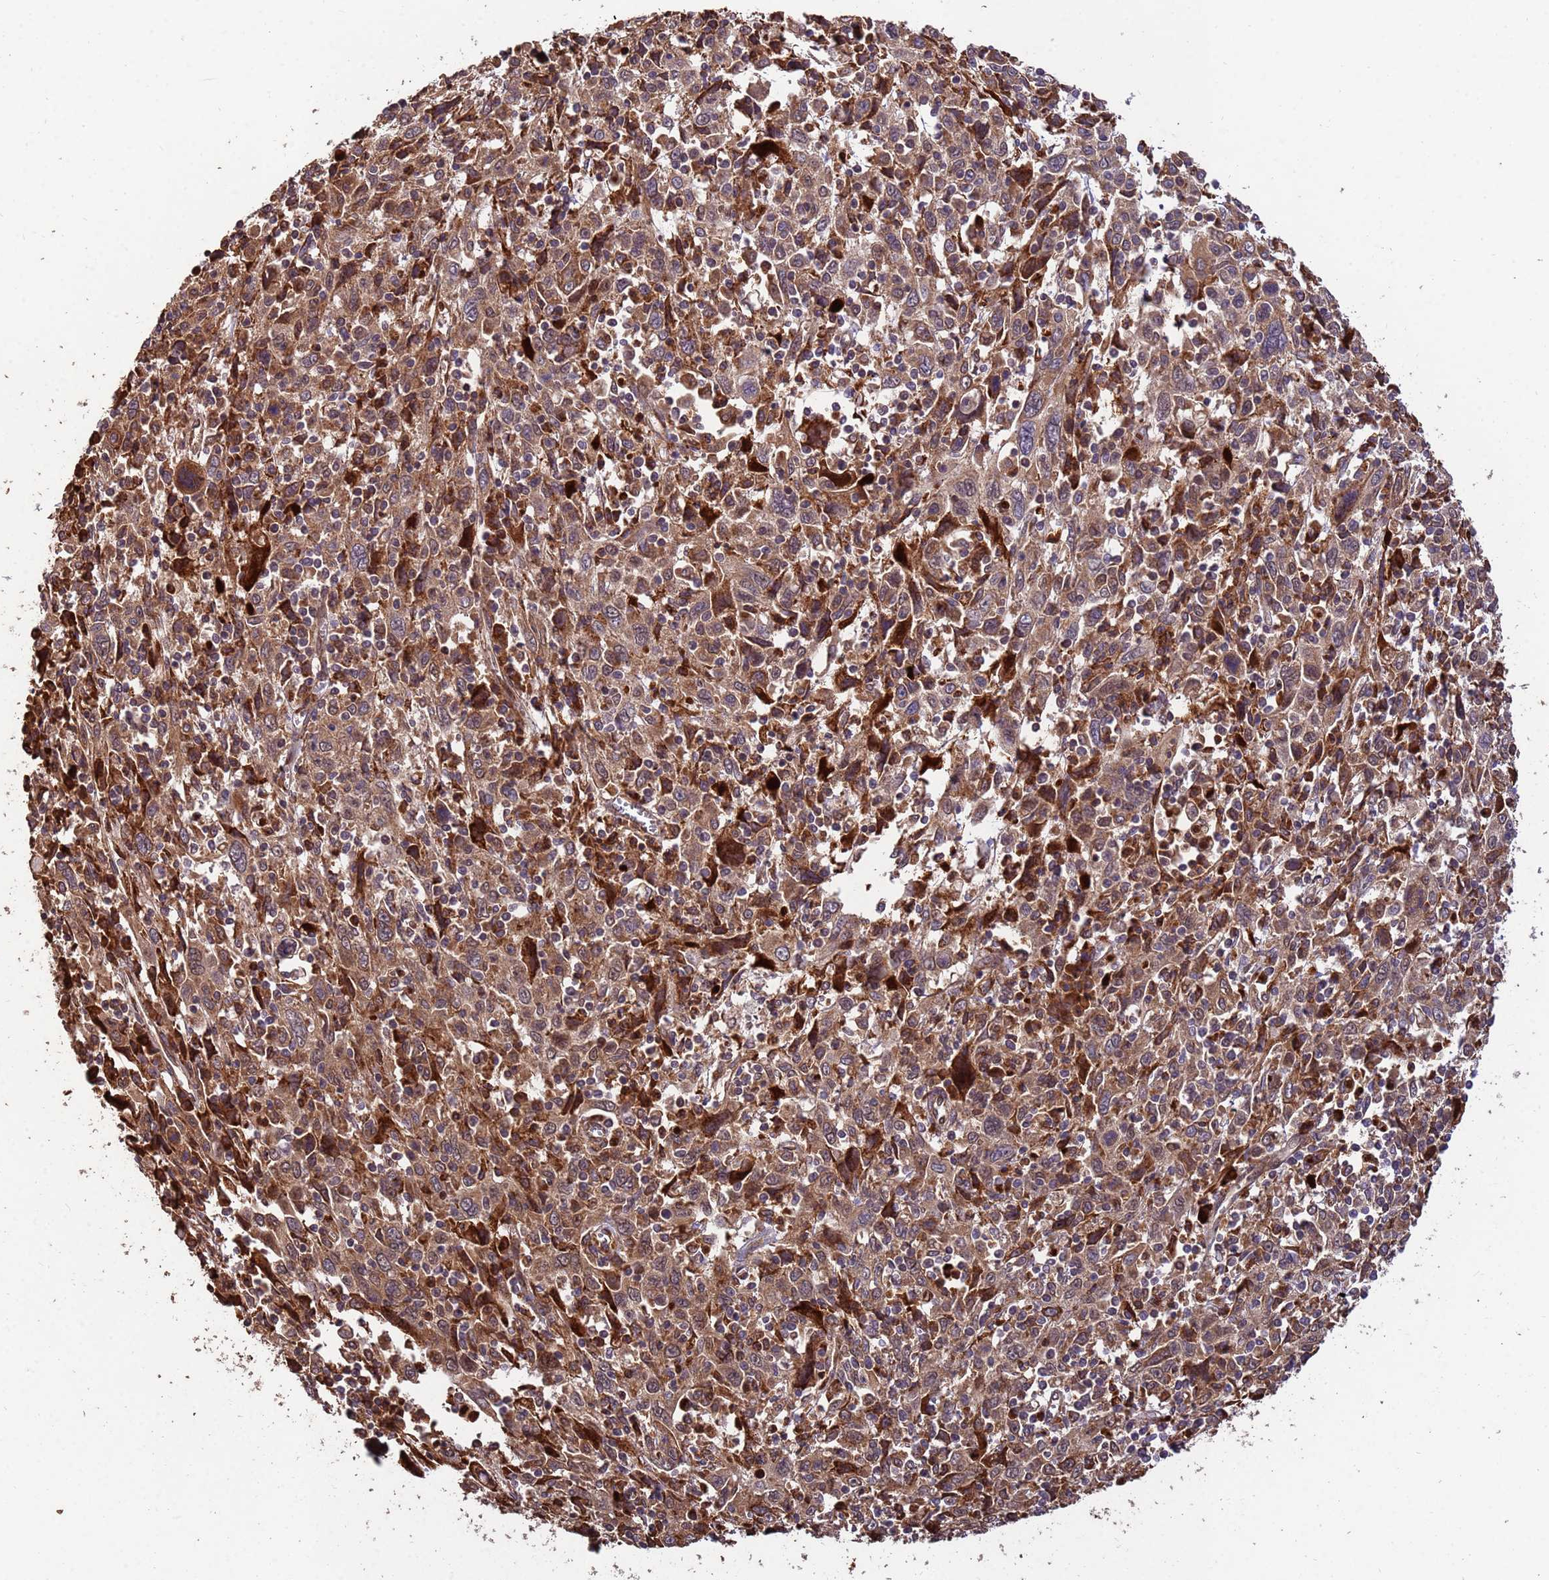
{"staining": {"intensity": "moderate", "quantity": ">75%", "location": "cytoplasmic/membranous"}, "tissue": "cervical cancer", "cell_type": "Tumor cells", "image_type": "cancer", "snomed": [{"axis": "morphology", "description": "Squamous cell carcinoma, NOS"}, {"axis": "topography", "description": "Cervix"}], "caption": "DAB immunohistochemical staining of squamous cell carcinoma (cervical) shows moderate cytoplasmic/membranous protein expression in about >75% of tumor cells. (DAB IHC with brightfield microscopy, high magnification).", "gene": "ZNF619", "patient": {"sex": "female", "age": 46}}